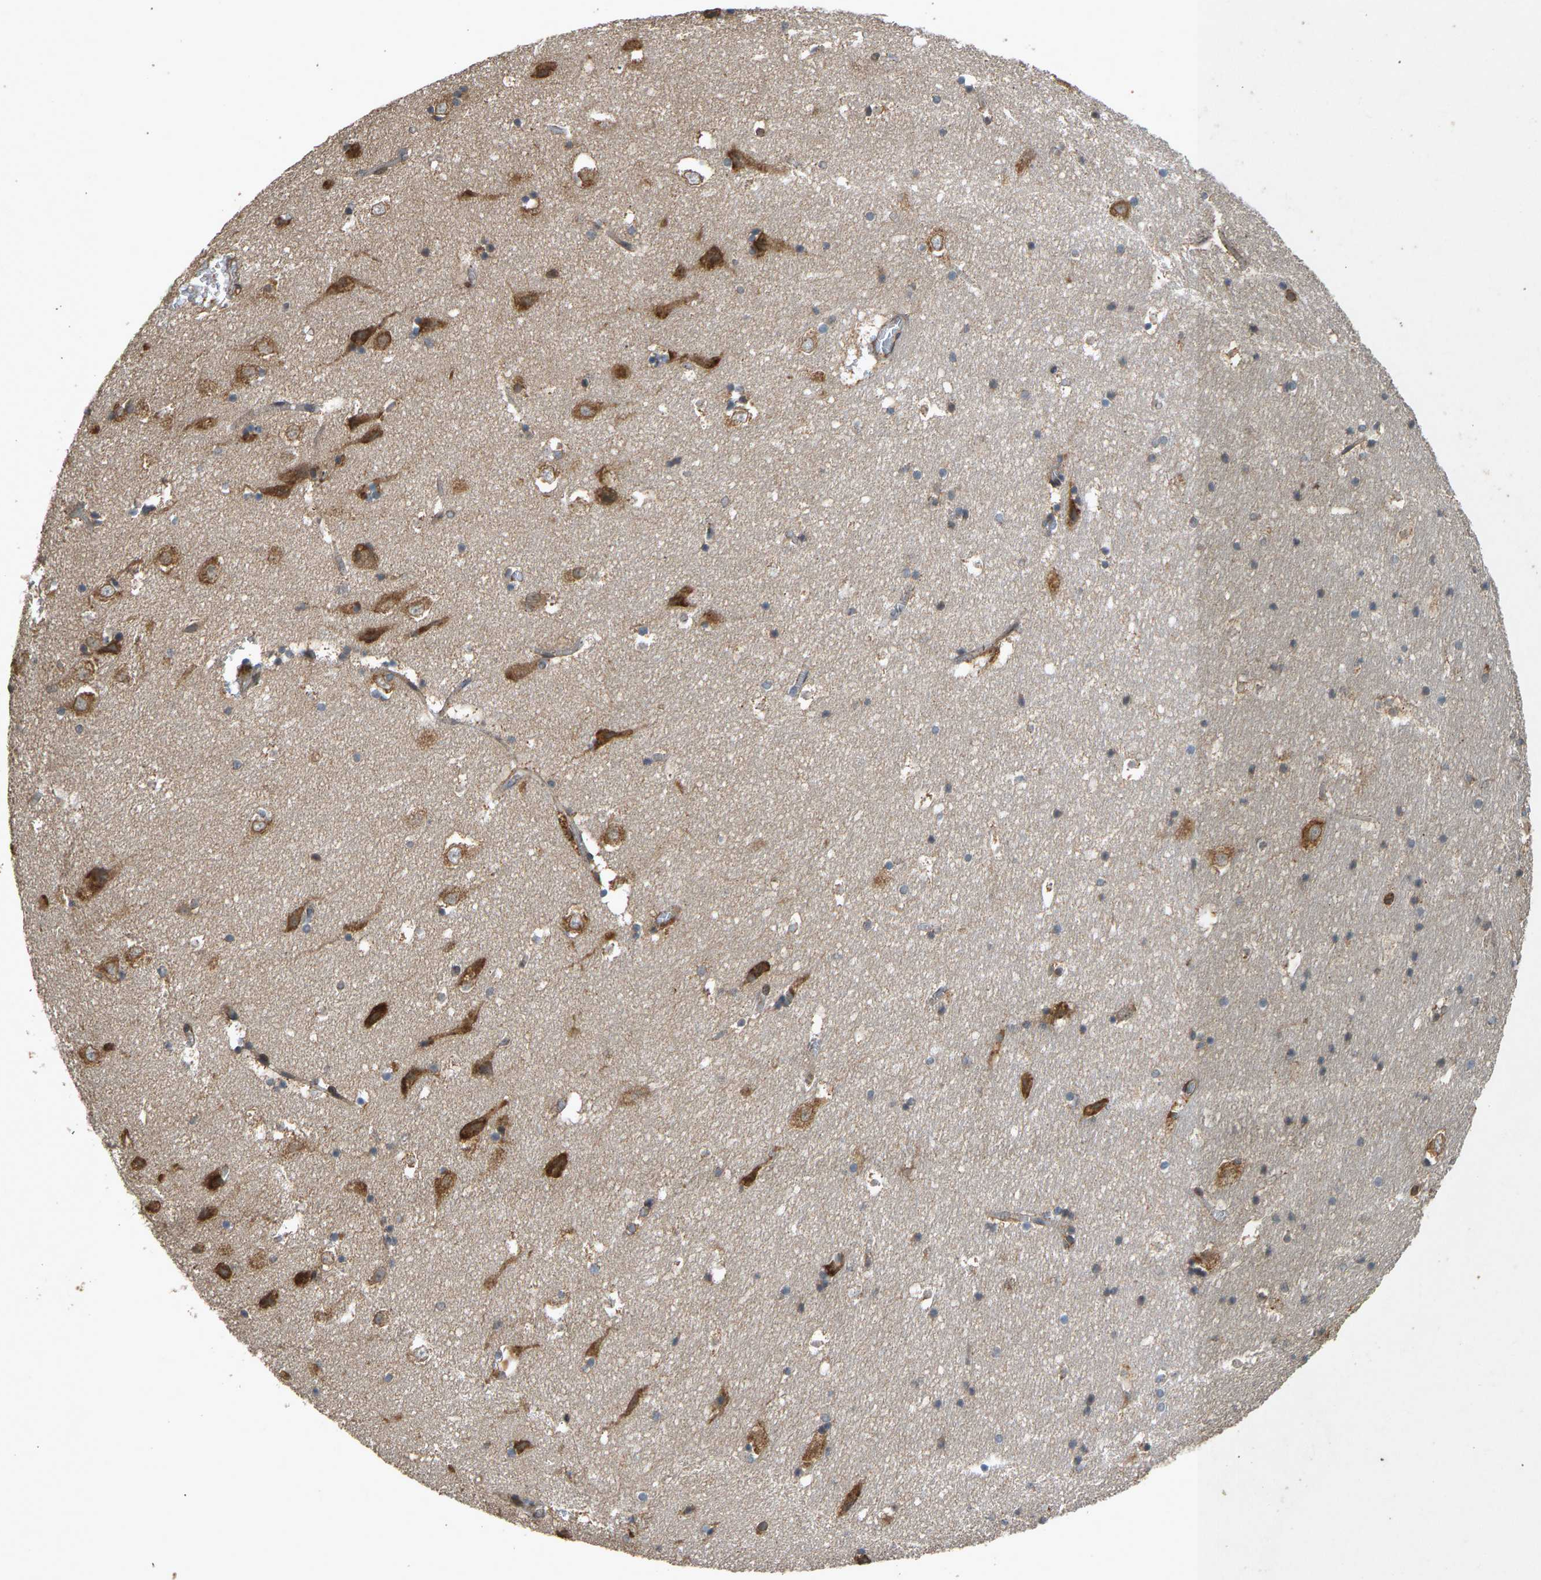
{"staining": {"intensity": "moderate", "quantity": "25%-75%", "location": "cytoplasmic/membranous"}, "tissue": "hippocampus", "cell_type": "Glial cells", "image_type": "normal", "snomed": [{"axis": "morphology", "description": "Normal tissue, NOS"}, {"axis": "topography", "description": "Hippocampus"}], "caption": "Immunohistochemistry histopathology image of unremarkable hippocampus: human hippocampus stained using immunohistochemistry (IHC) demonstrates medium levels of moderate protein expression localized specifically in the cytoplasmic/membranous of glial cells, appearing as a cytoplasmic/membranous brown color.", "gene": "RPN2", "patient": {"sex": "male", "age": 45}}